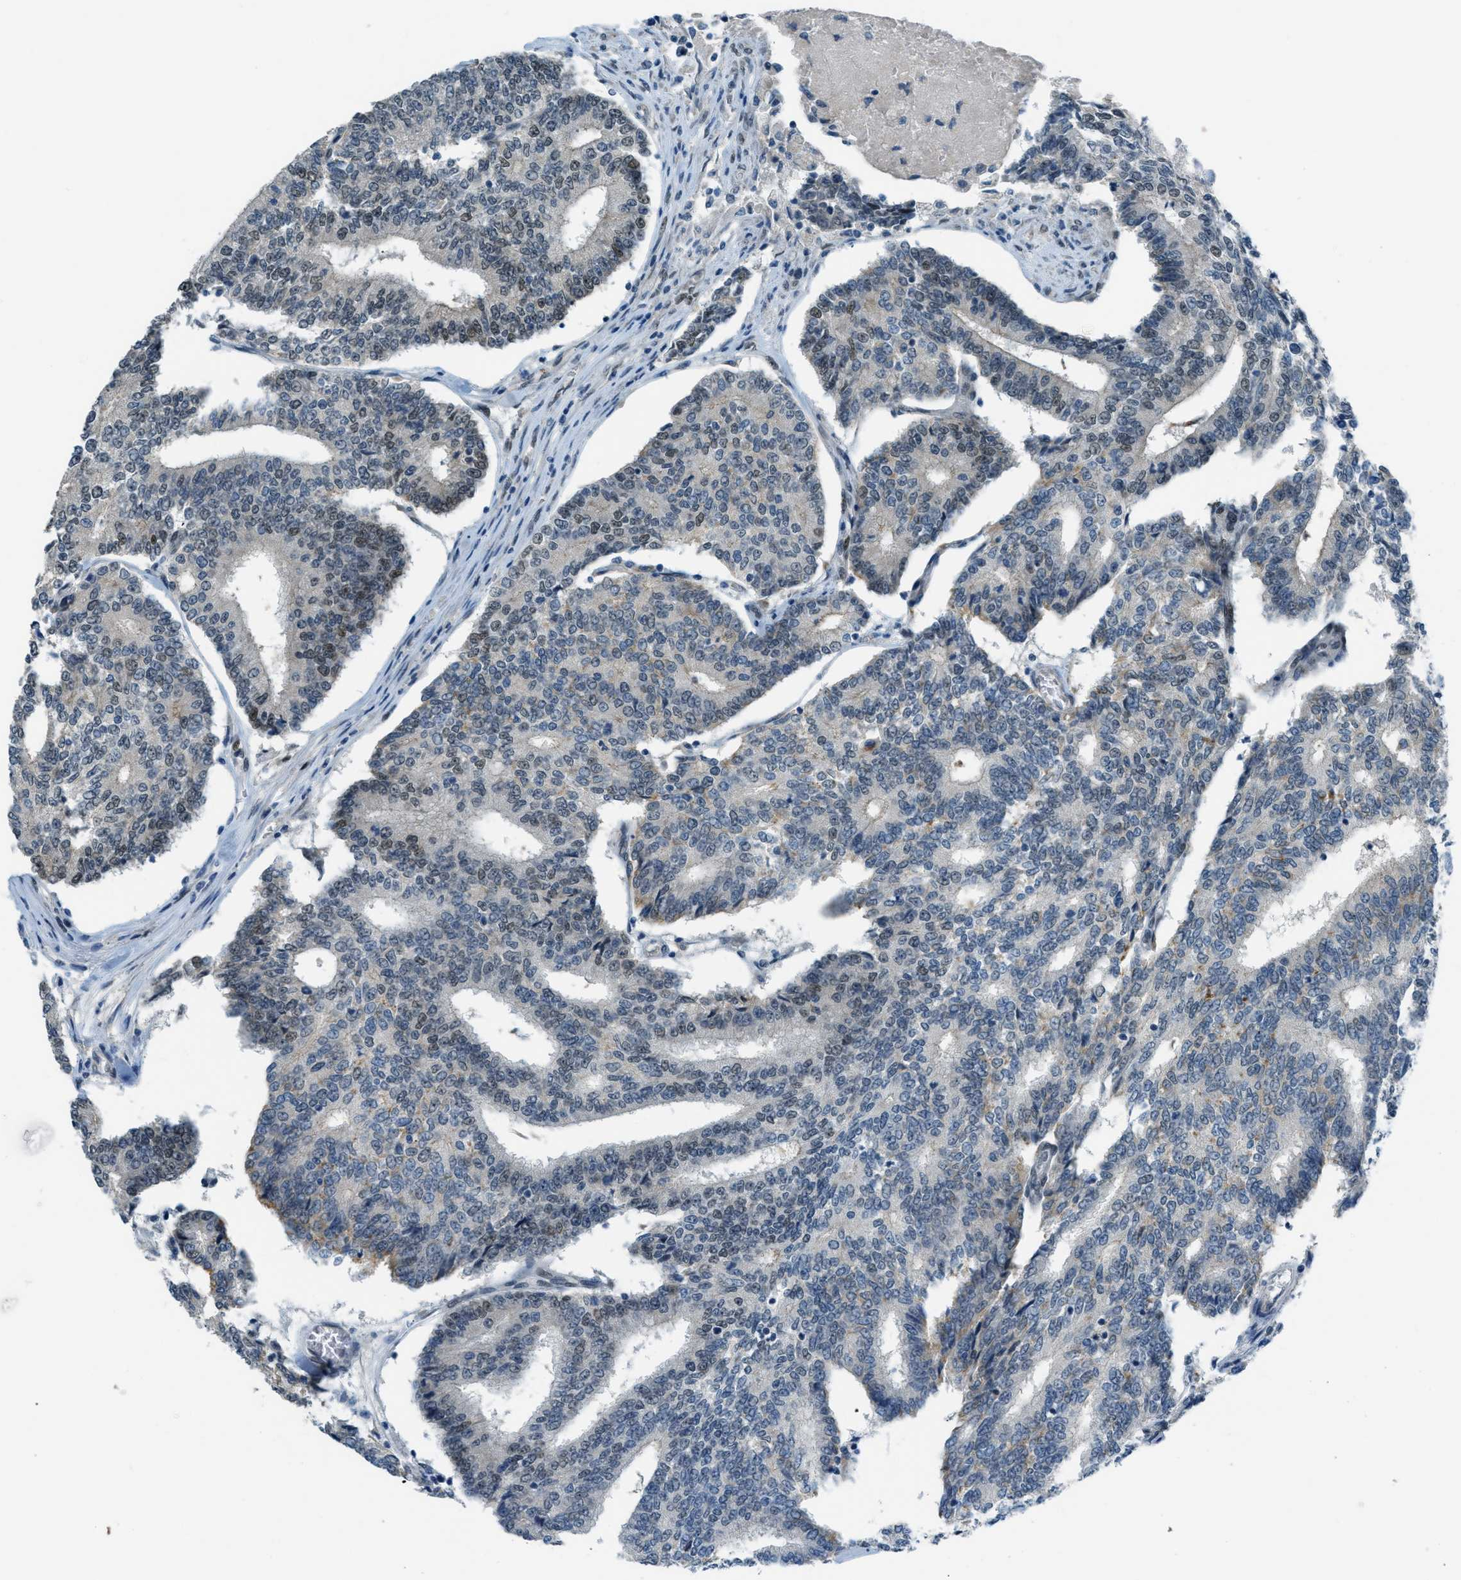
{"staining": {"intensity": "weak", "quantity": "<25%", "location": "cytoplasmic/membranous,nuclear"}, "tissue": "prostate cancer", "cell_type": "Tumor cells", "image_type": "cancer", "snomed": [{"axis": "morphology", "description": "Normal tissue, NOS"}, {"axis": "morphology", "description": "Adenocarcinoma, High grade"}, {"axis": "topography", "description": "Prostate"}, {"axis": "topography", "description": "Seminal veicle"}], "caption": "This photomicrograph is of prostate cancer stained with IHC to label a protein in brown with the nuclei are counter-stained blue. There is no staining in tumor cells.", "gene": "TCF3", "patient": {"sex": "male", "age": 55}}